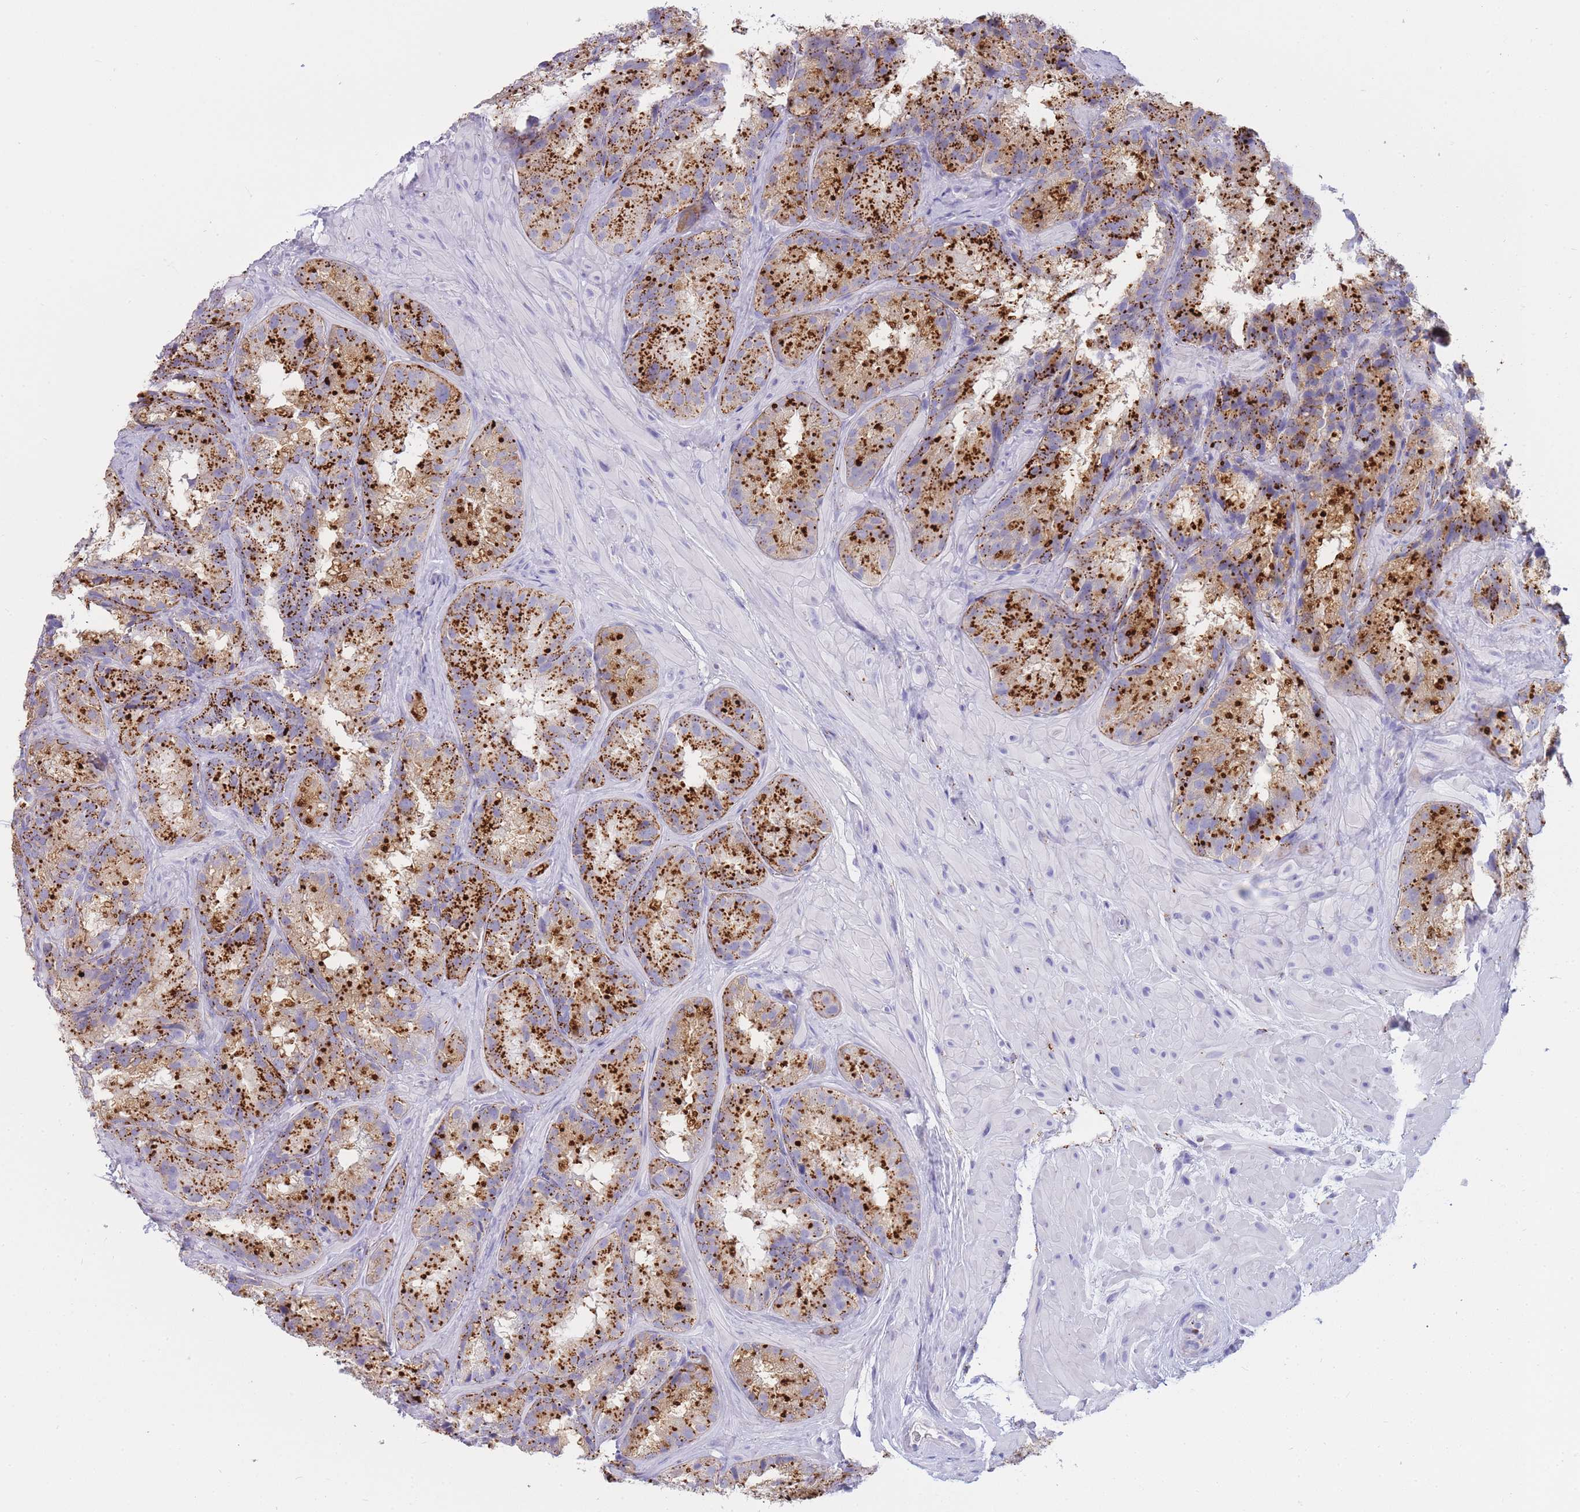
{"staining": {"intensity": "strong", "quantity": ">75%", "location": "cytoplasmic/membranous"}, "tissue": "seminal vesicle", "cell_type": "Glandular cells", "image_type": "normal", "snomed": [{"axis": "morphology", "description": "Normal tissue, NOS"}, {"axis": "topography", "description": "Seminal veicle"}], "caption": "Protein analysis of benign seminal vesicle reveals strong cytoplasmic/membranous staining in approximately >75% of glandular cells. (DAB (3,3'-diaminobenzidine) = brown stain, brightfield microscopy at high magnification).", "gene": "GAA", "patient": {"sex": "male", "age": 58}}